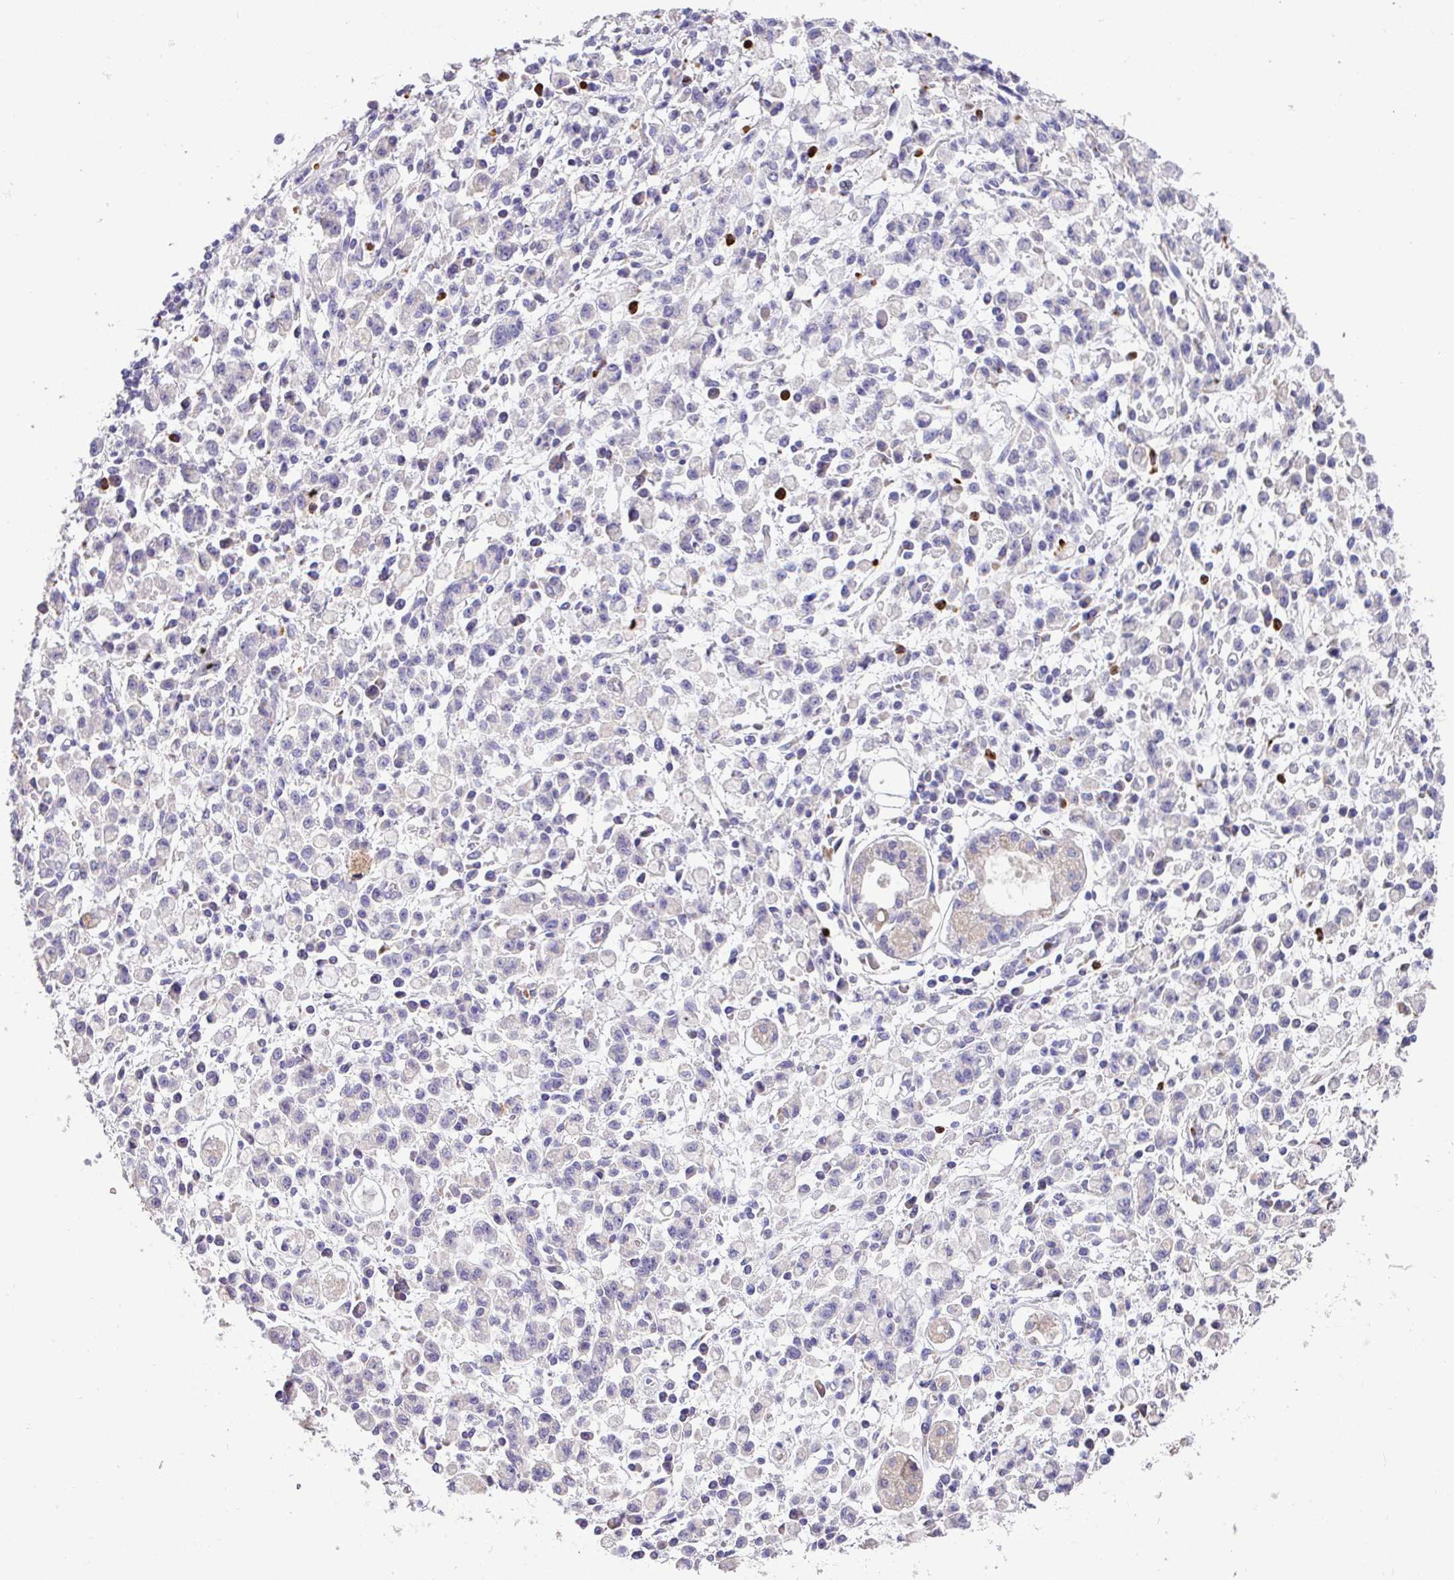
{"staining": {"intensity": "negative", "quantity": "none", "location": "none"}, "tissue": "stomach cancer", "cell_type": "Tumor cells", "image_type": "cancer", "snomed": [{"axis": "morphology", "description": "Adenocarcinoma, NOS"}, {"axis": "topography", "description": "Stomach"}], "caption": "High power microscopy photomicrograph of an immunohistochemistry histopathology image of adenocarcinoma (stomach), revealing no significant staining in tumor cells.", "gene": "CRISP3", "patient": {"sex": "male", "age": 77}}